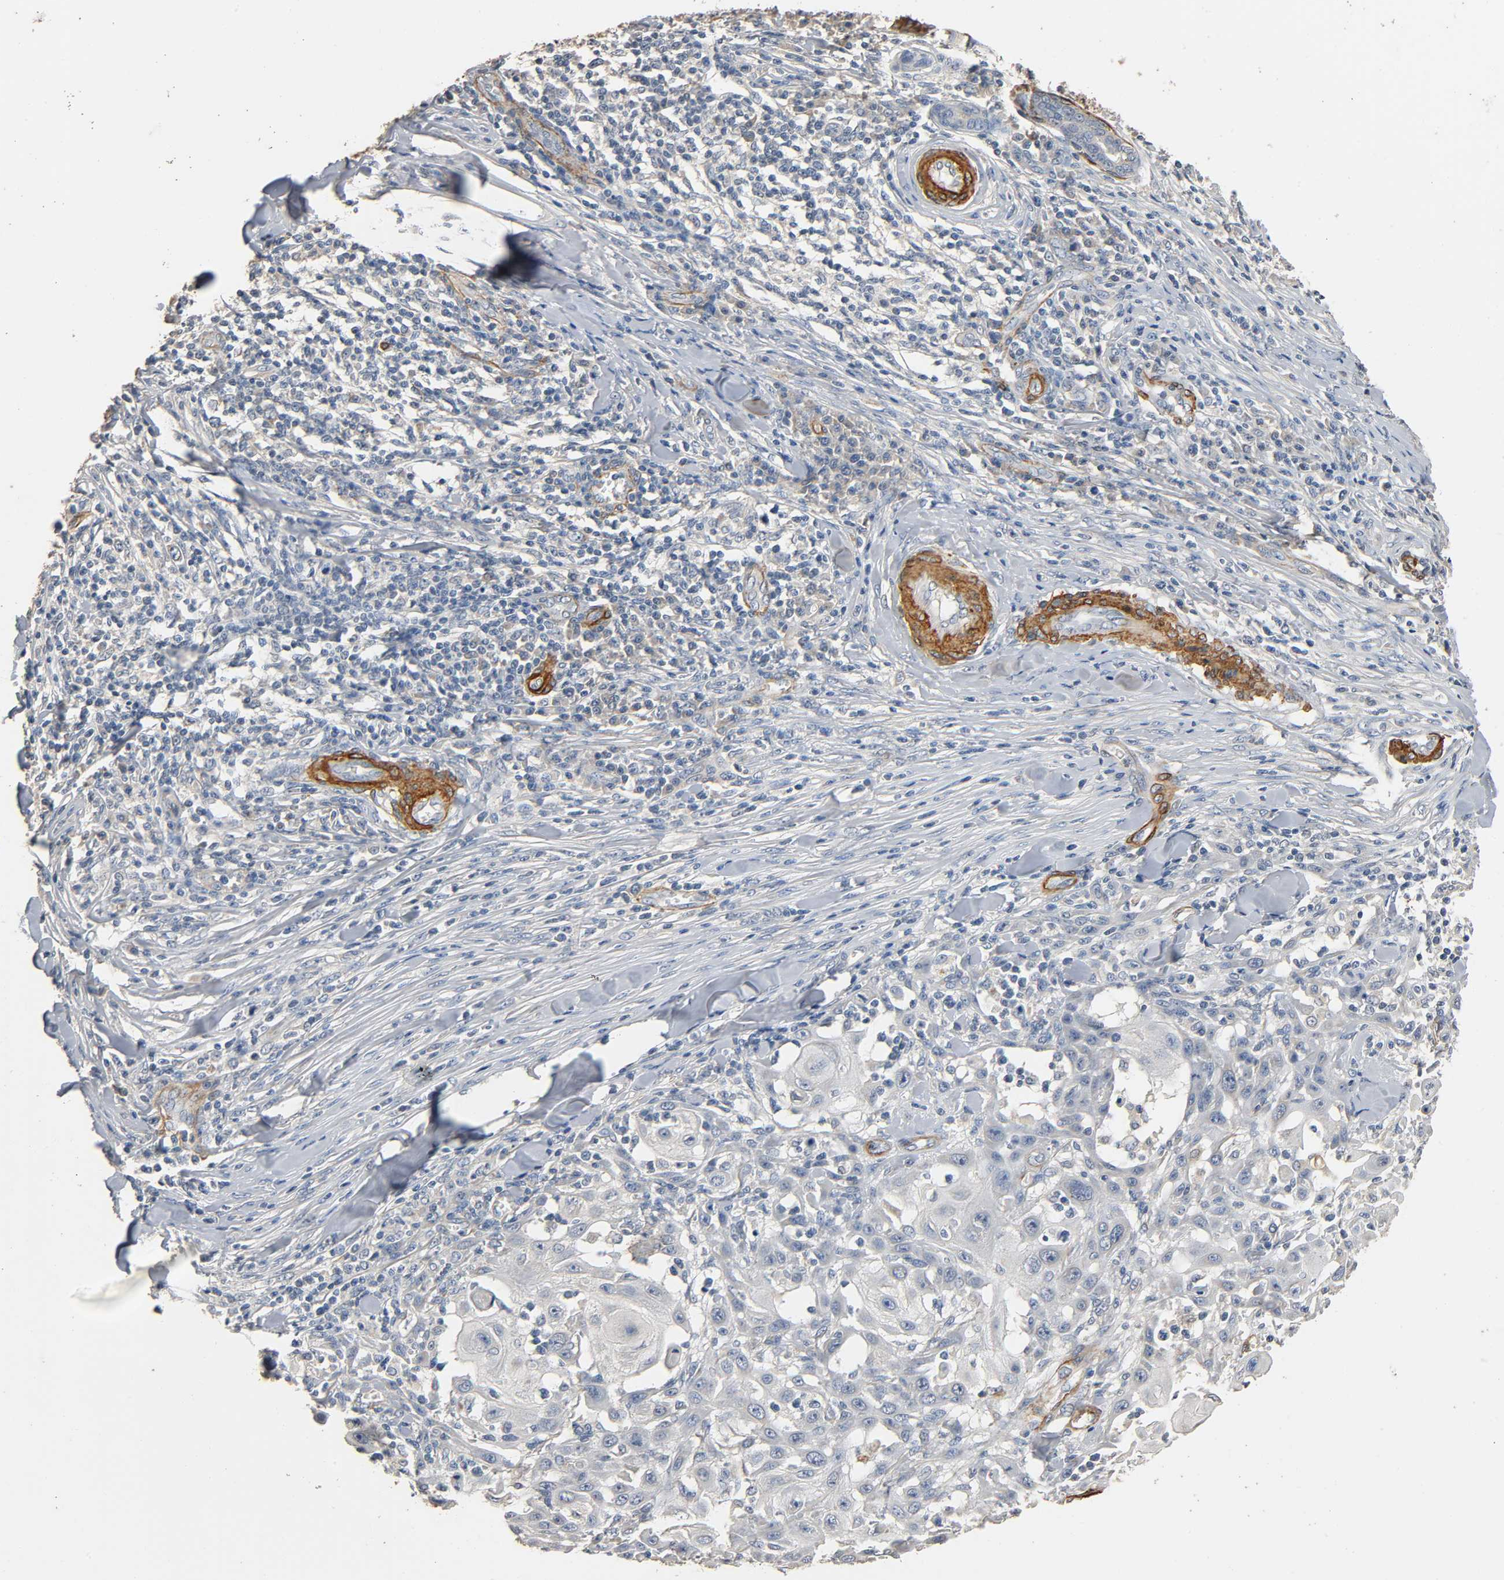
{"staining": {"intensity": "negative", "quantity": "none", "location": "none"}, "tissue": "skin cancer", "cell_type": "Tumor cells", "image_type": "cancer", "snomed": [{"axis": "morphology", "description": "Squamous cell carcinoma, NOS"}, {"axis": "topography", "description": "Skin"}], "caption": "Human squamous cell carcinoma (skin) stained for a protein using immunohistochemistry shows no positivity in tumor cells.", "gene": "GSTA3", "patient": {"sex": "male", "age": 24}}